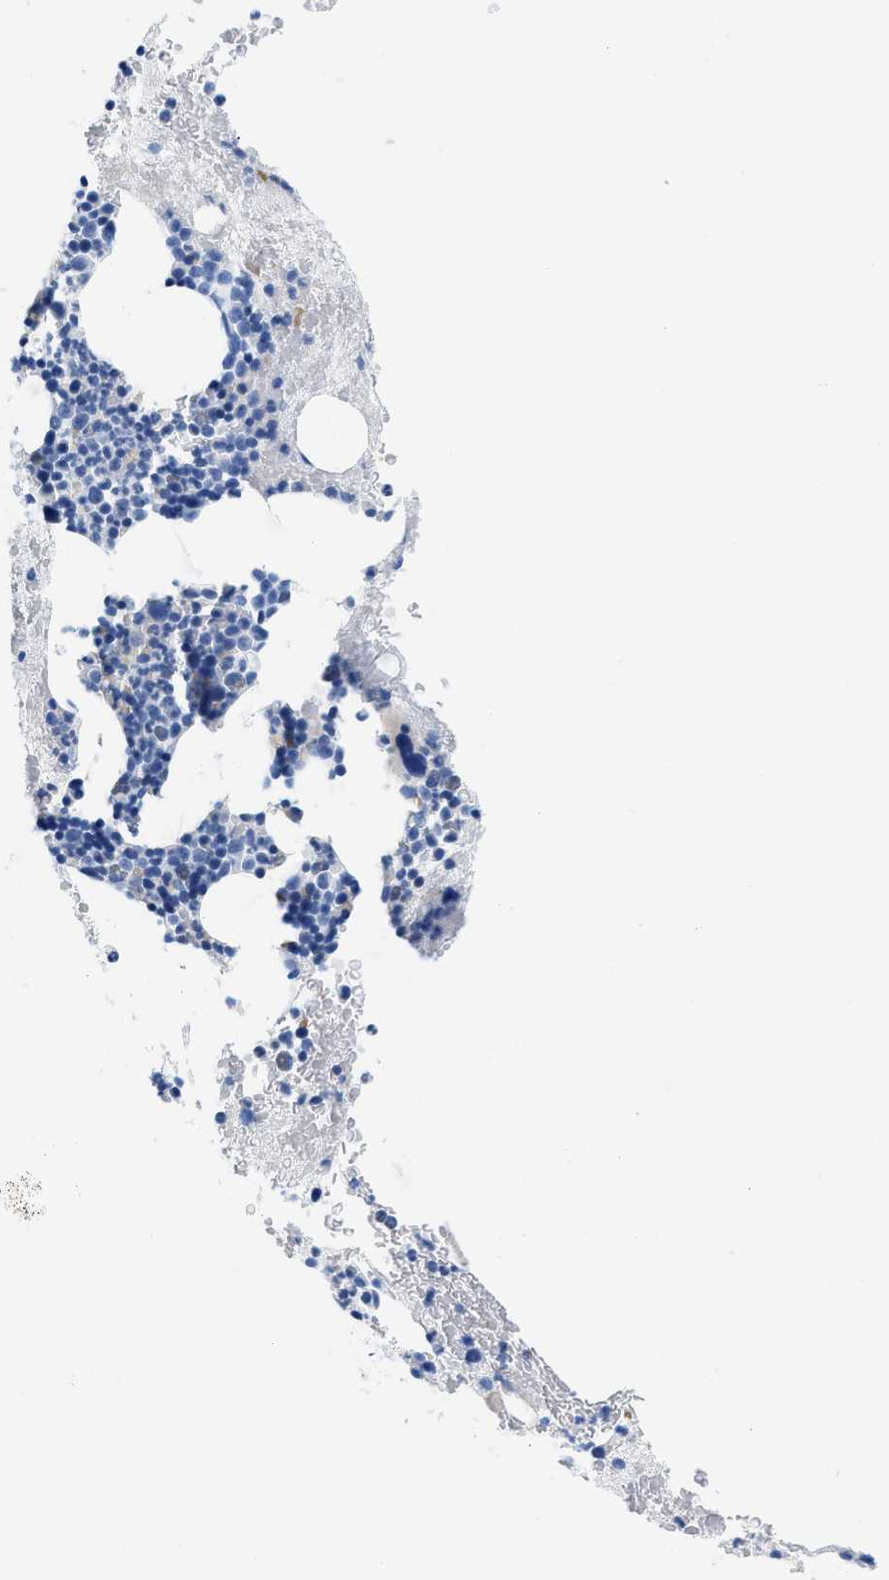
{"staining": {"intensity": "negative", "quantity": "none", "location": "none"}, "tissue": "bone marrow", "cell_type": "Hematopoietic cells", "image_type": "normal", "snomed": [{"axis": "morphology", "description": "Normal tissue, NOS"}, {"axis": "morphology", "description": "Inflammation, NOS"}, {"axis": "topography", "description": "Bone marrow"}], "caption": "A high-resolution photomicrograph shows immunohistochemistry staining of benign bone marrow, which displays no significant expression in hematopoietic cells. Nuclei are stained in blue.", "gene": "BPGM", "patient": {"sex": "male", "age": 63}}